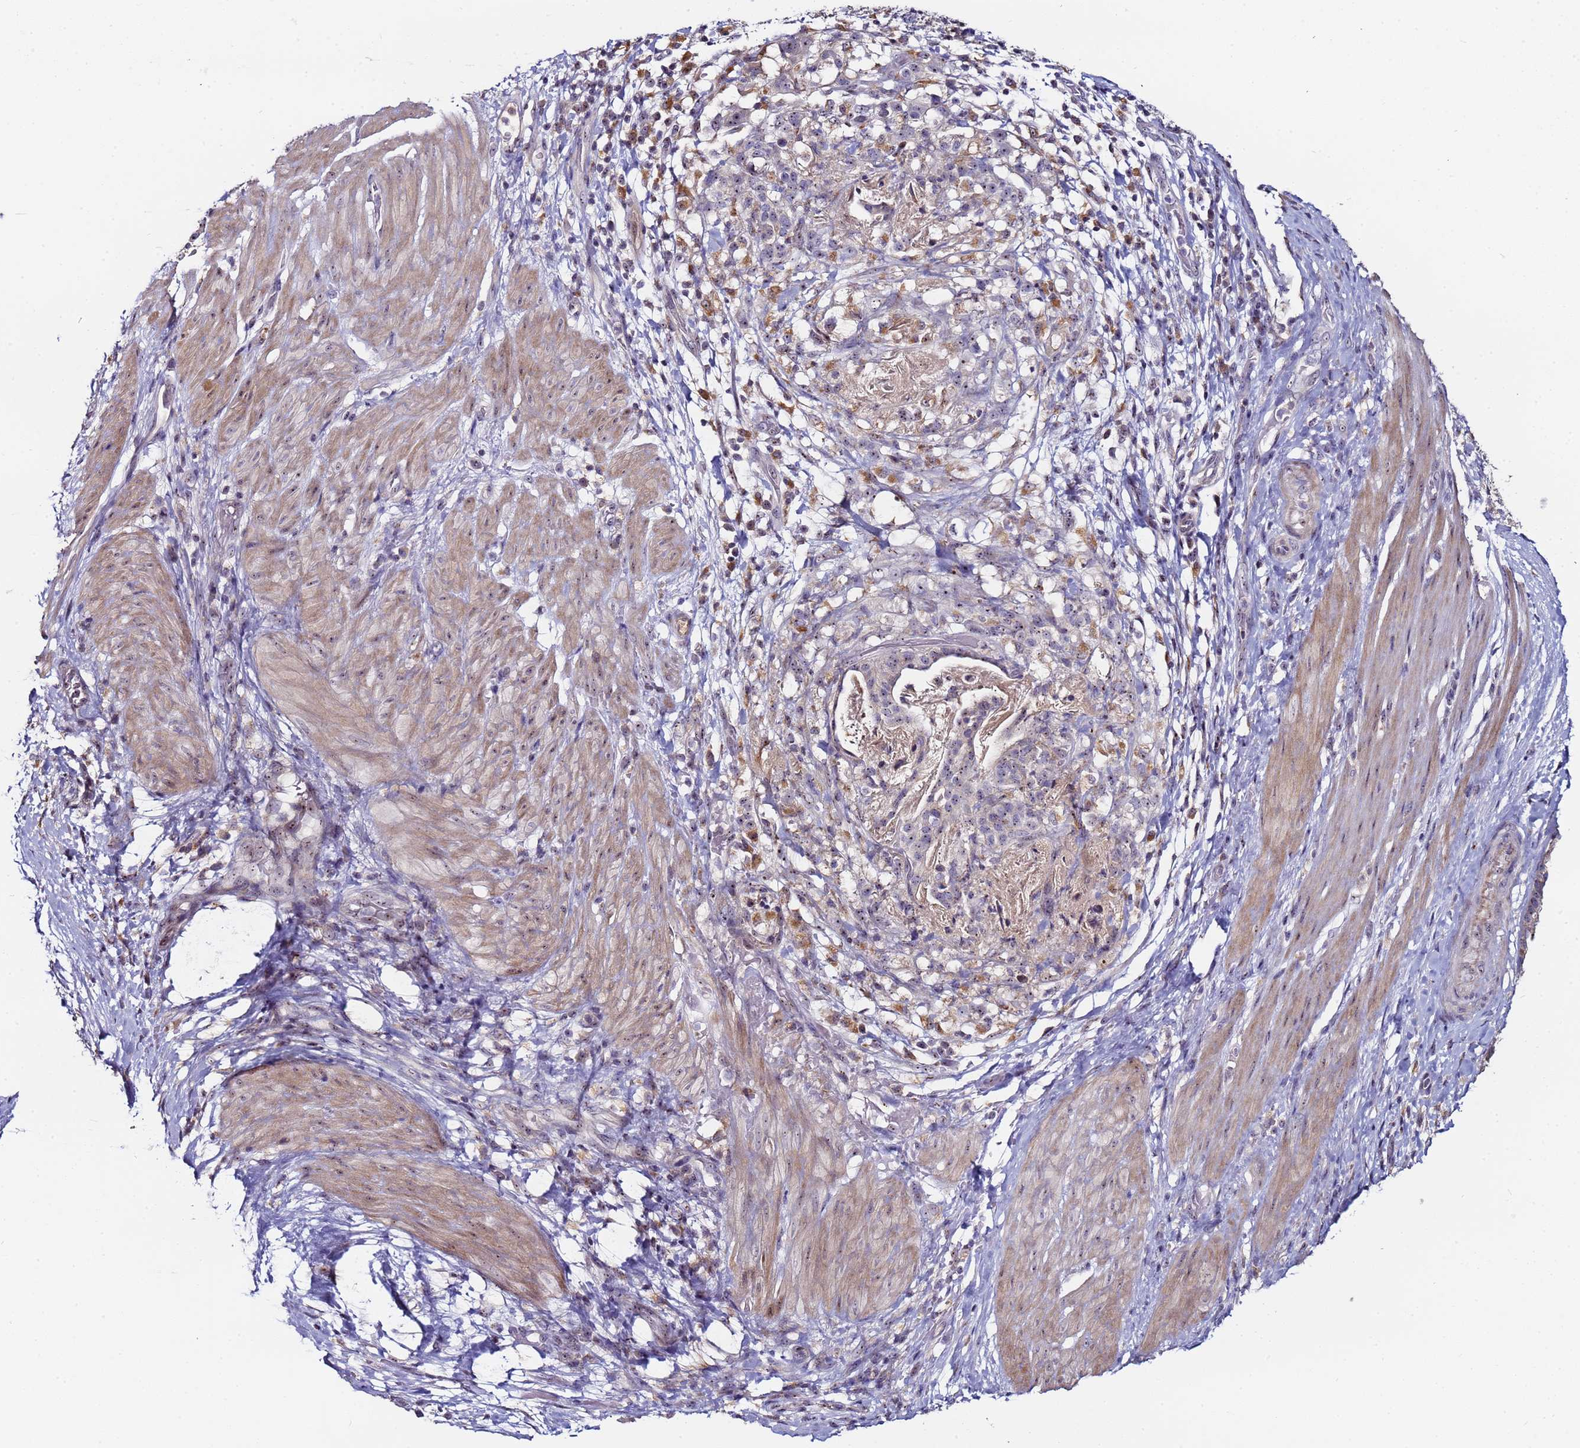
{"staining": {"intensity": "moderate", "quantity": "<25%", "location": "nuclear"}, "tissue": "stomach cancer", "cell_type": "Tumor cells", "image_type": "cancer", "snomed": [{"axis": "morphology", "description": "Adenocarcinoma, NOS"}, {"axis": "topography", "description": "Stomach"}], "caption": "A photomicrograph of adenocarcinoma (stomach) stained for a protein displays moderate nuclear brown staining in tumor cells.", "gene": "KRI1", "patient": {"sex": "male", "age": 48}}